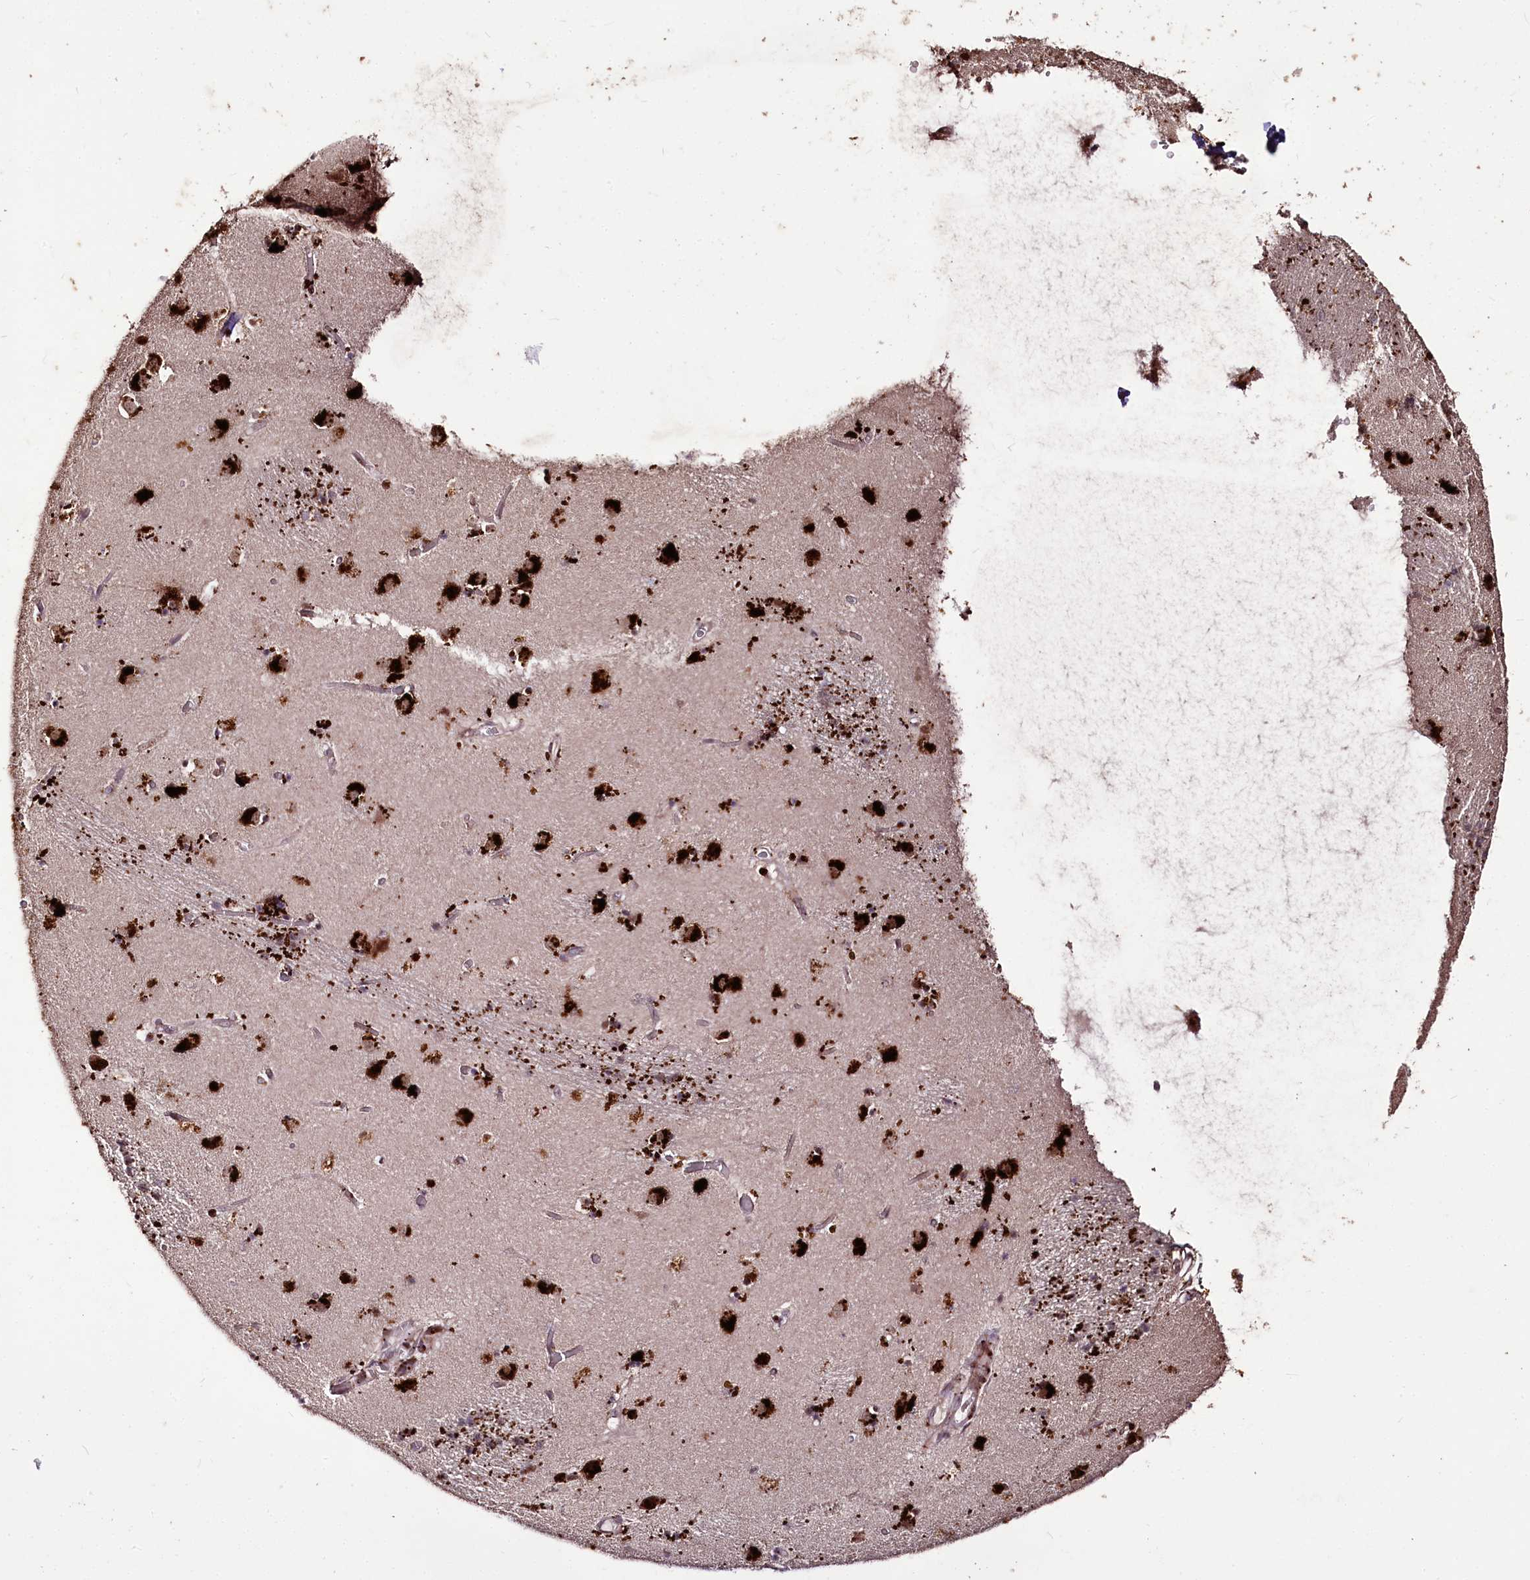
{"staining": {"intensity": "strong", "quantity": "25%-75%", "location": "cytoplasmic/membranous"}, "tissue": "caudate", "cell_type": "Glial cells", "image_type": "normal", "snomed": [{"axis": "morphology", "description": "Normal tissue, NOS"}, {"axis": "topography", "description": "Lateral ventricle wall"}], "caption": "A photomicrograph of human caudate stained for a protein exhibits strong cytoplasmic/membranous brown staining in glial cells. (IHC, brightfield microscopy, high magnification).", "gene": "CARD19", "patient": {"sex": "male", "age": 70}}